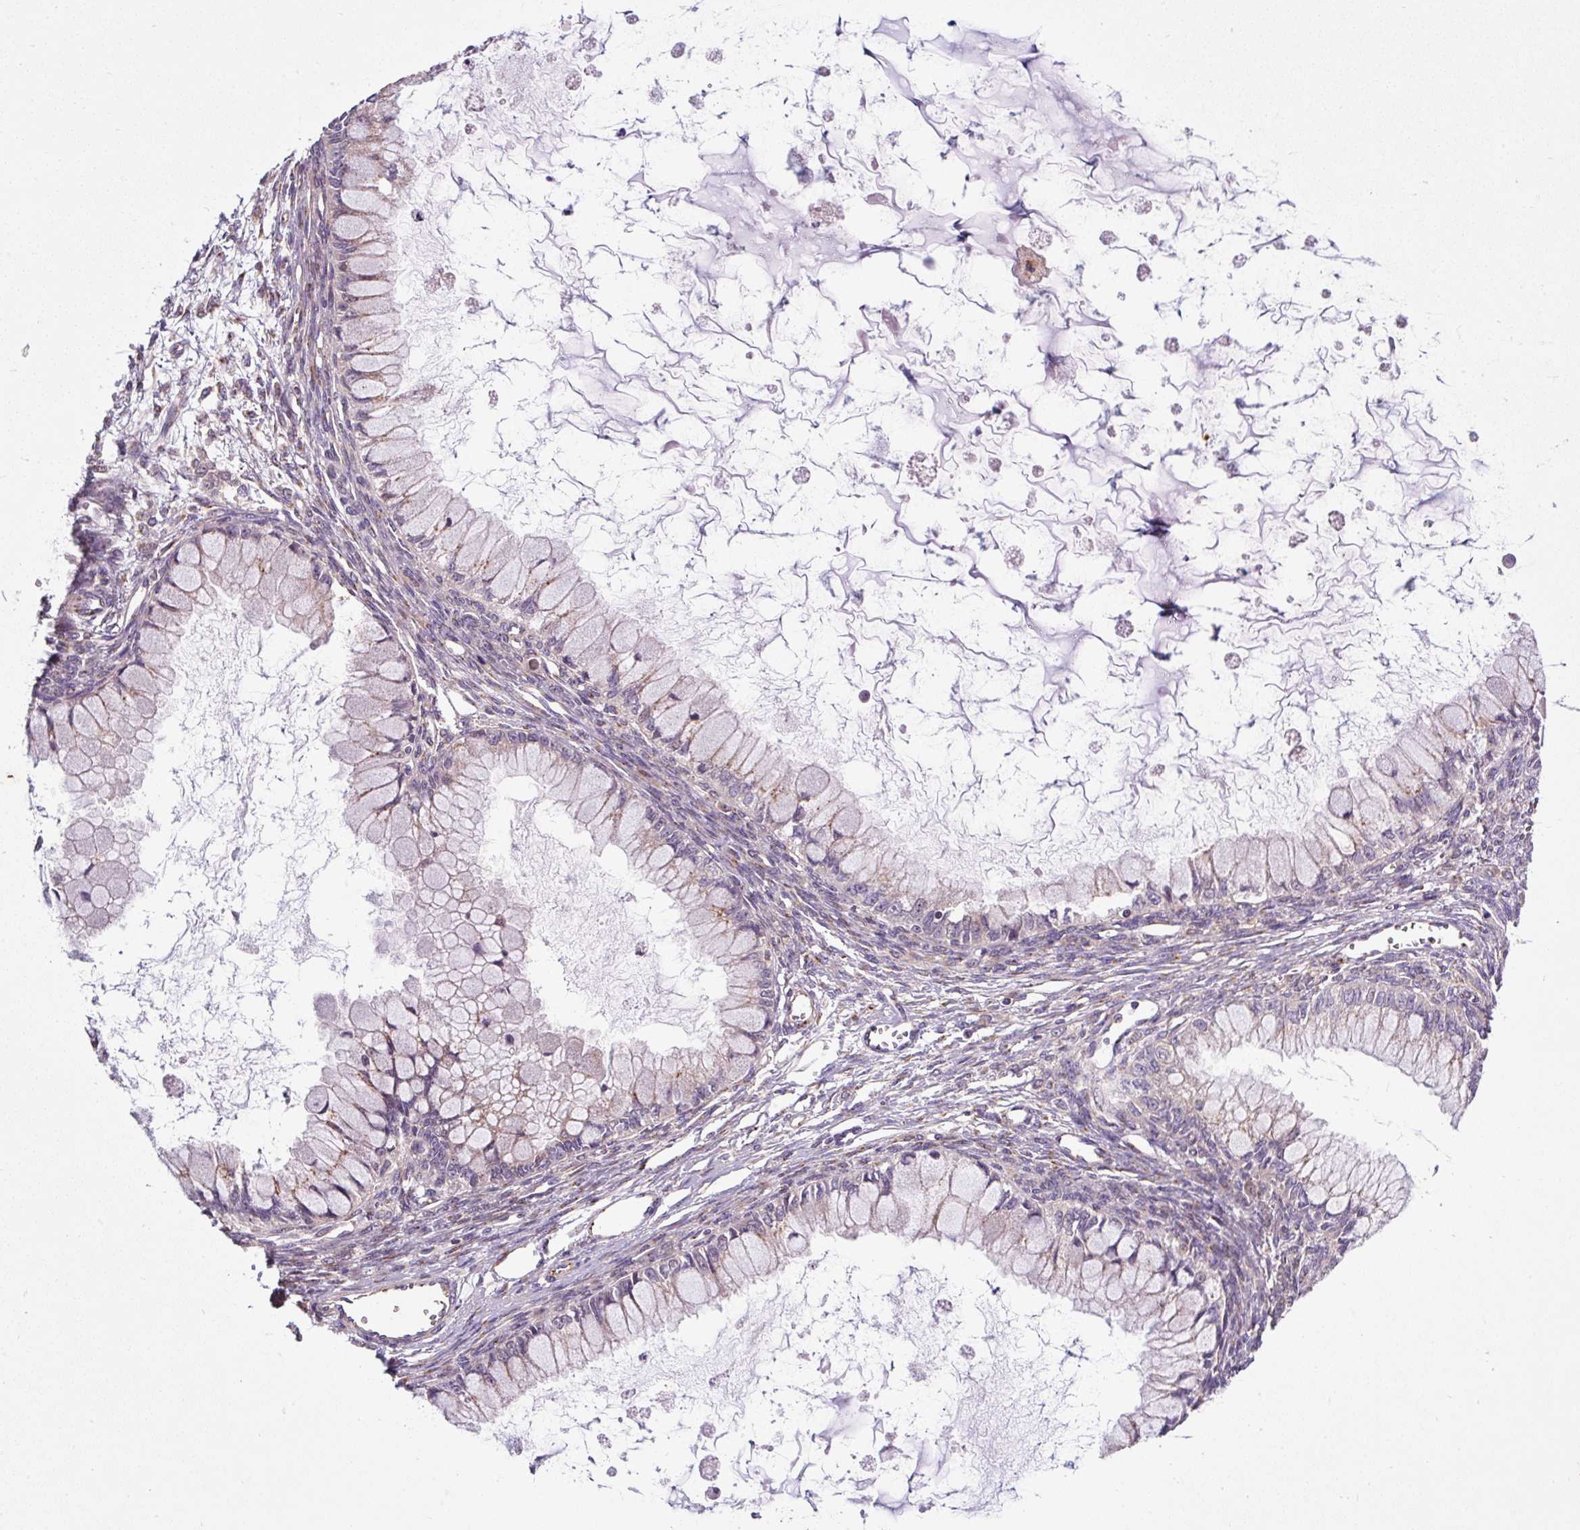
{"staining": {"intensity": "negative", "quantity": "none", "location": "none"}, "tissue": "ovarian cancer", "cell_type": "Tumor cells", "image_type": "cancer", "snomed": [{"axis": "morphology", "description": "Cystadenocarcinoma, mucinous, NOS"}, {"axis": "topography", "description": "Ovary"}], "caption": "This photomicrograph is of ovarian cancer (mucinous cystadenocarcinoma) stained with immunohistochemistry to label a protein in brown with the nuclei are counter-stained blue. There is no positivity in tumor cells.", "gene": "MSMP", "patient": {"sex": "female", "age": 34}}